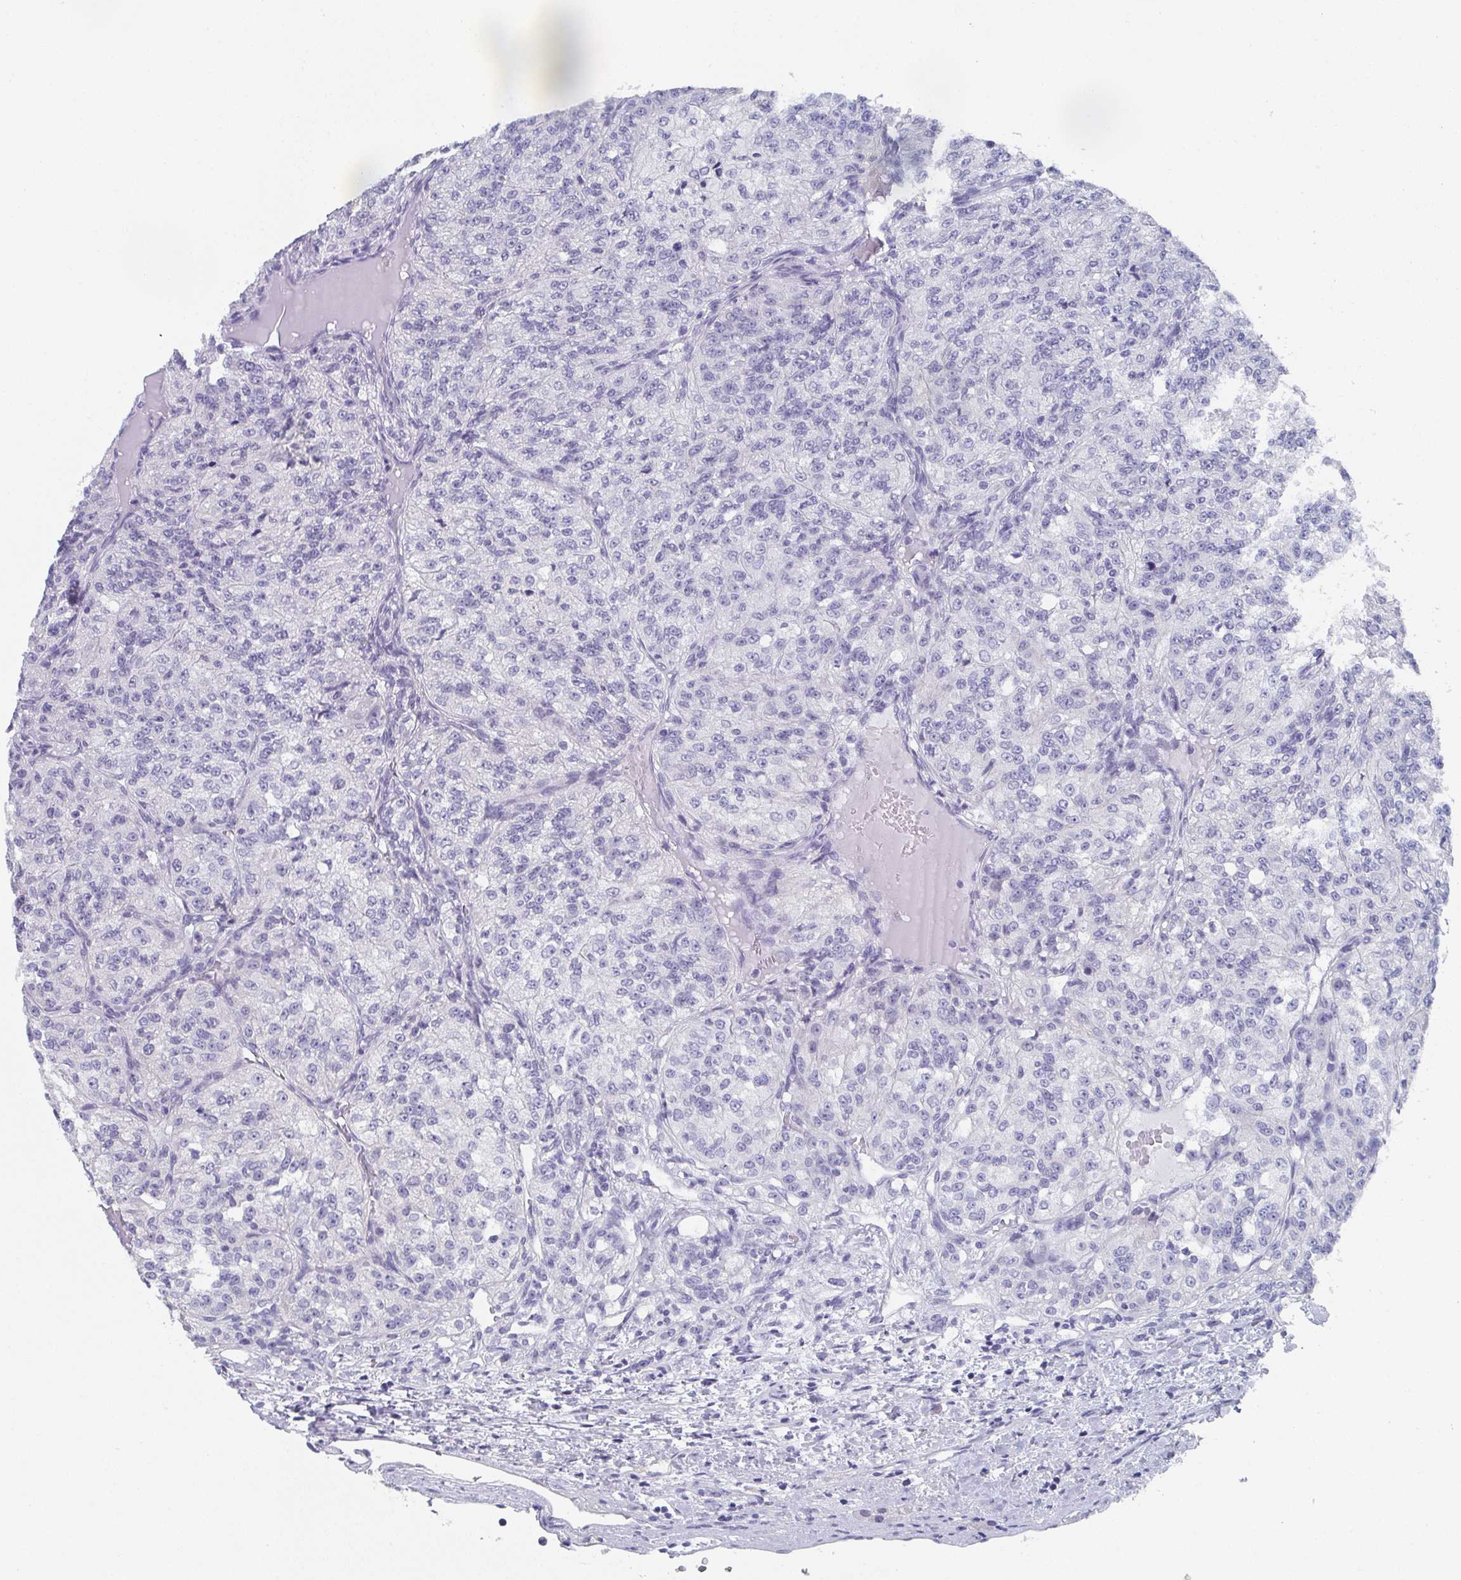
{"staining": {"intensity": "negative", "quantity": "none", "location": "none"}, "tissue": "renal cancer", "cell_type": "Tumor cells", "image_type": "cancer", "snomed": [{"axis": "morphology", "description": "Adenocarcinoma, NOS"}, {"axis": "topography", "description": "Kidney"}], "caption": "This image is of renal cancer (adenocarcinoma) stained with IHC to label a protein in brown with the nuclei are counter-stained blue. There is no positivity in tumor cells. The staining is performed using DAB brown chromogen with nuclei counter-stained in using hematoxylin.", "gene": "DYDC2", "patient": {"sex": "female", "age": 63}}